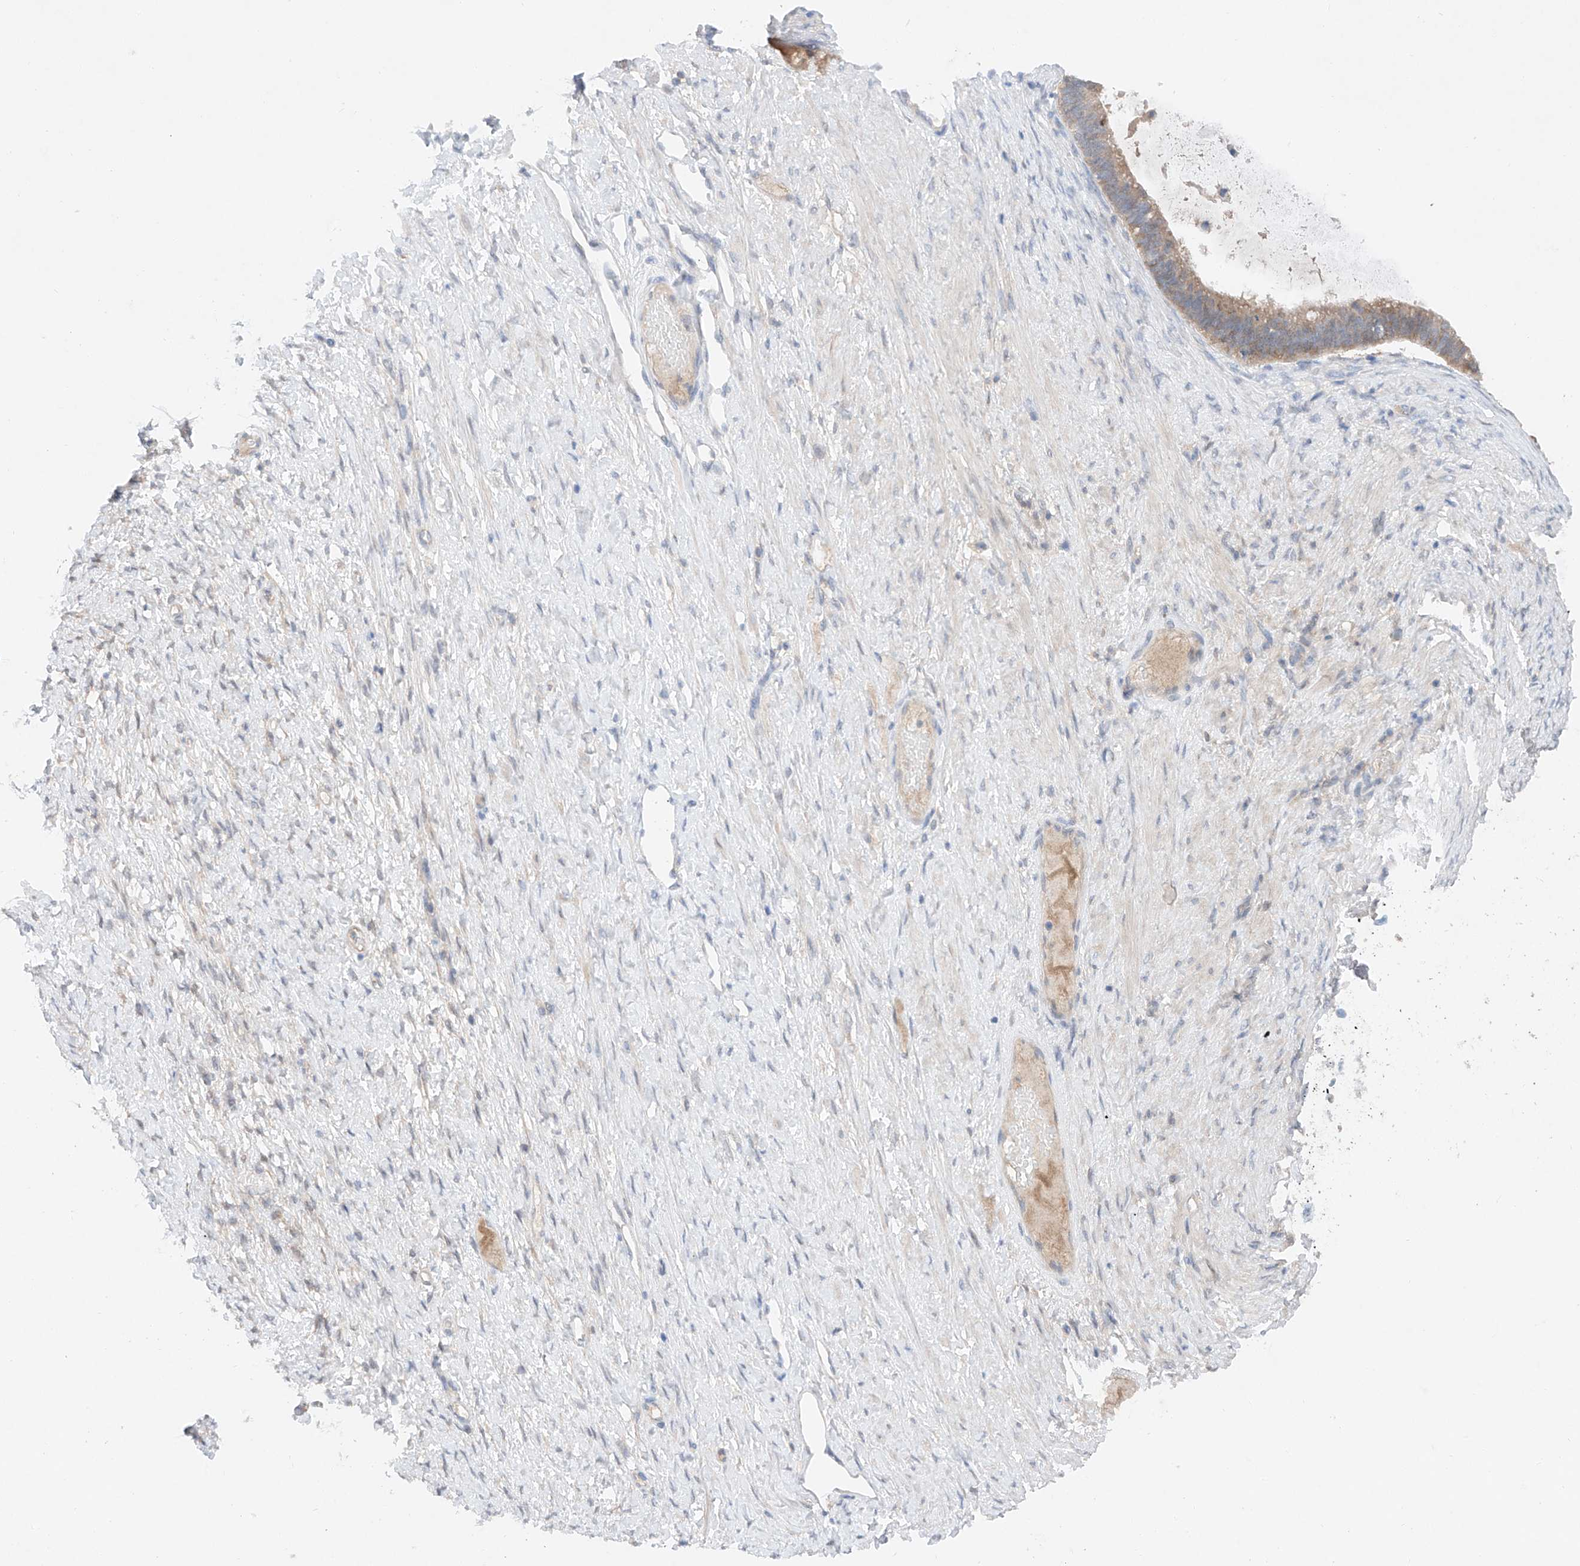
{"staining": {"intensity": "weak", "quantity": ">75%", "location": "cytoplasmic/membranous"}, "tissue": "ovarian cancer", "cell_type": "Tumor cells", "image_type": "cancer", "snomed": [{"axis": "morphology", "description": "Cystadenocarcinoma, mucinous, NOS"}, {"axis": "topography", "description": "Ovary"}], "caption": "Immunohistochemistry (IHC) of ovarian cancer (mucinous cystadenocarcinoma) shows low levels of weak cytoplasmic/membranous positivity in approximately >75% of tumor cells. The staining is performed using DAB brown chromogen to label protein expression. The nuclei are counter-stained blue using hematoxylin.", "gene": "FUCA2", "patient": {"sex": "female", "age": 61}}